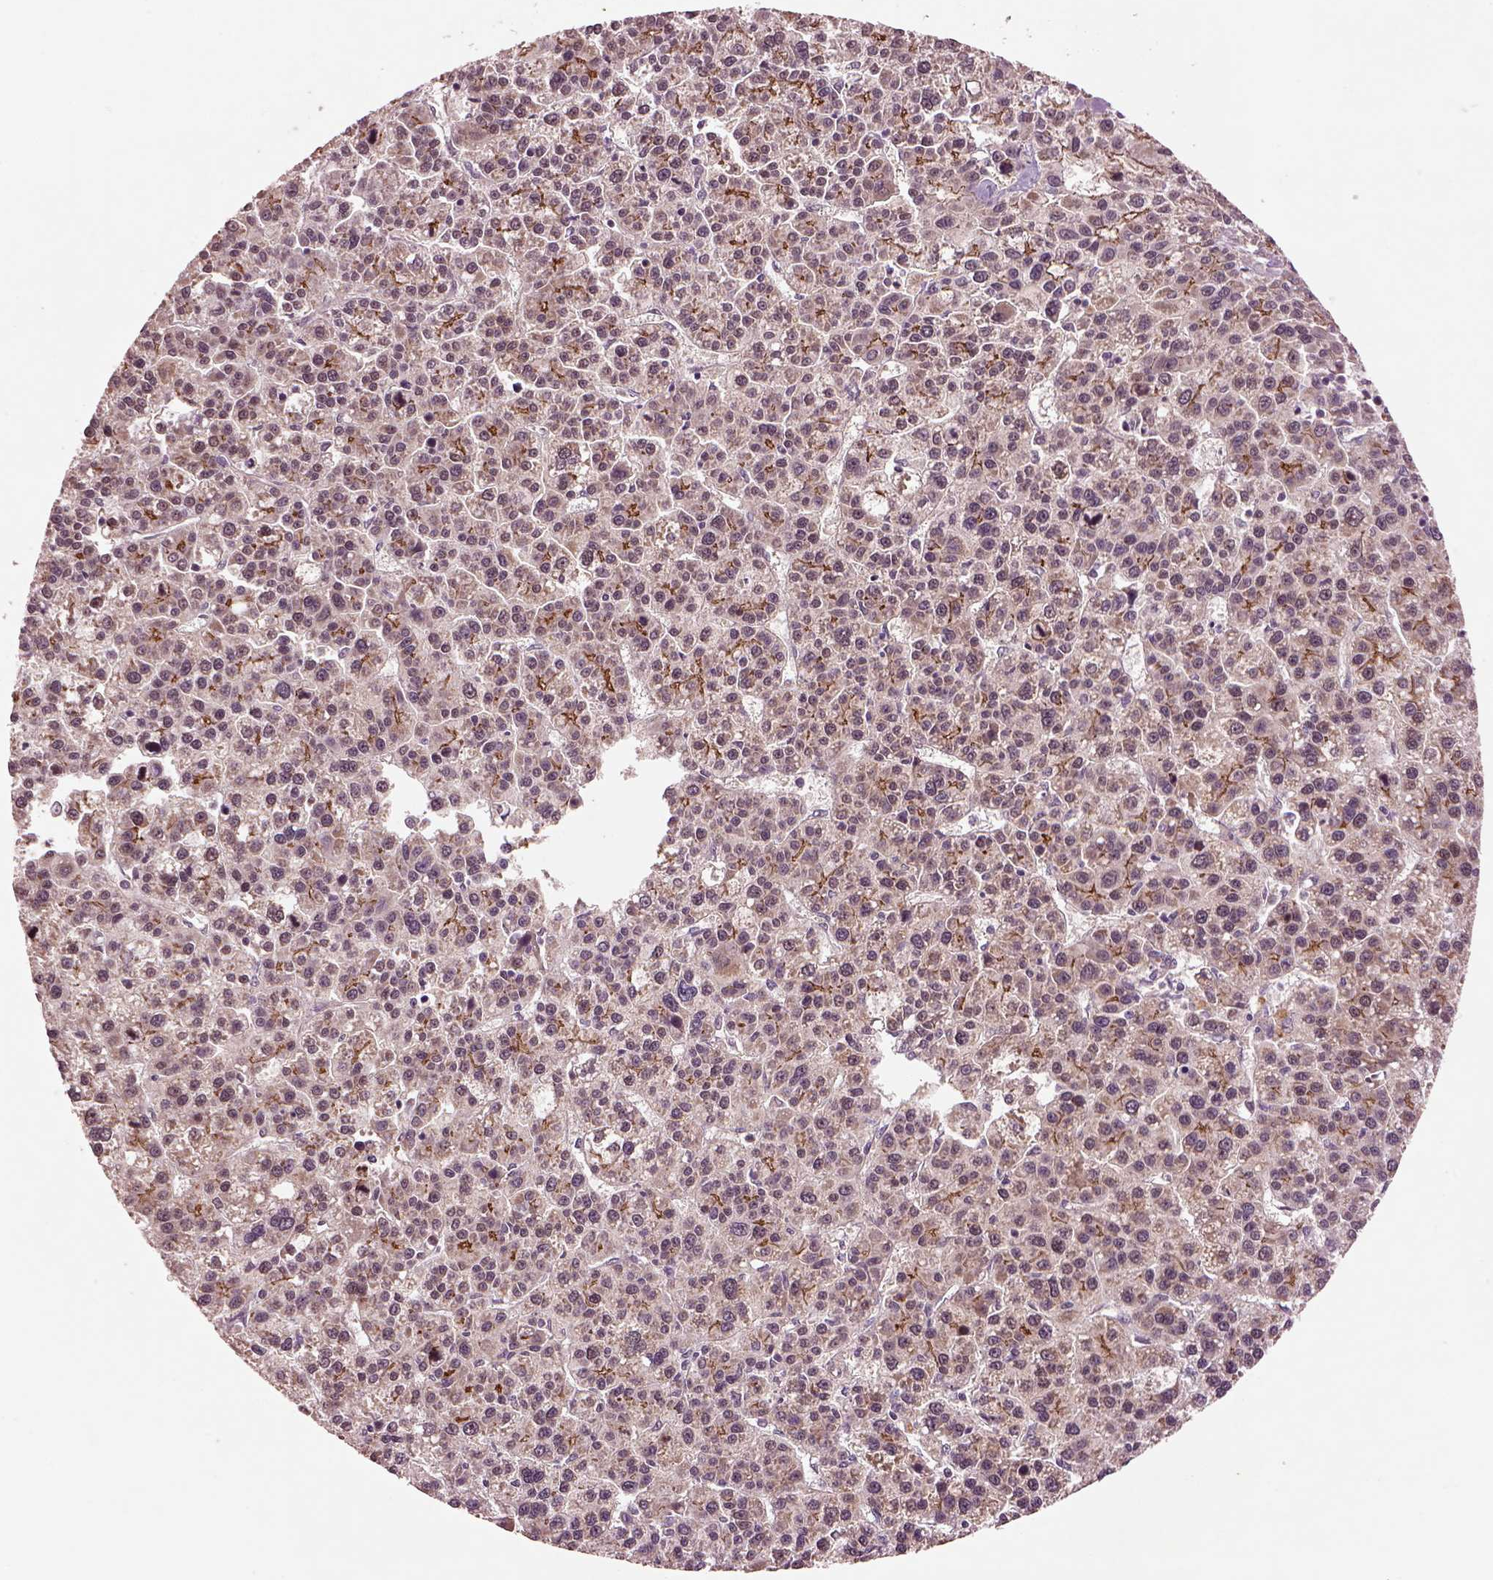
{"staining": {"intensity": "moderate", "quantity": "25%-75%", "location": "cytoplasmic/membranous"}, "tissue": "liver cancer", "cell_type": "Tumor cells", "image_type": "cancer", "snomed": [{"axis": "morphology", "description": "Carcinoma, Hepatocellular, NOS"}, {"axis": "topography", "description": "Liver"}], "caption": "DAB immunohistochemical staining of human liver cancer (hepatocellular carcinoma) reveals moderate cytoplasmic/membranous protein staining in approximately 25%-75% of tumor cells.", "gene": "MTHFS", "patient": {"sex": "female", "age": 58}}